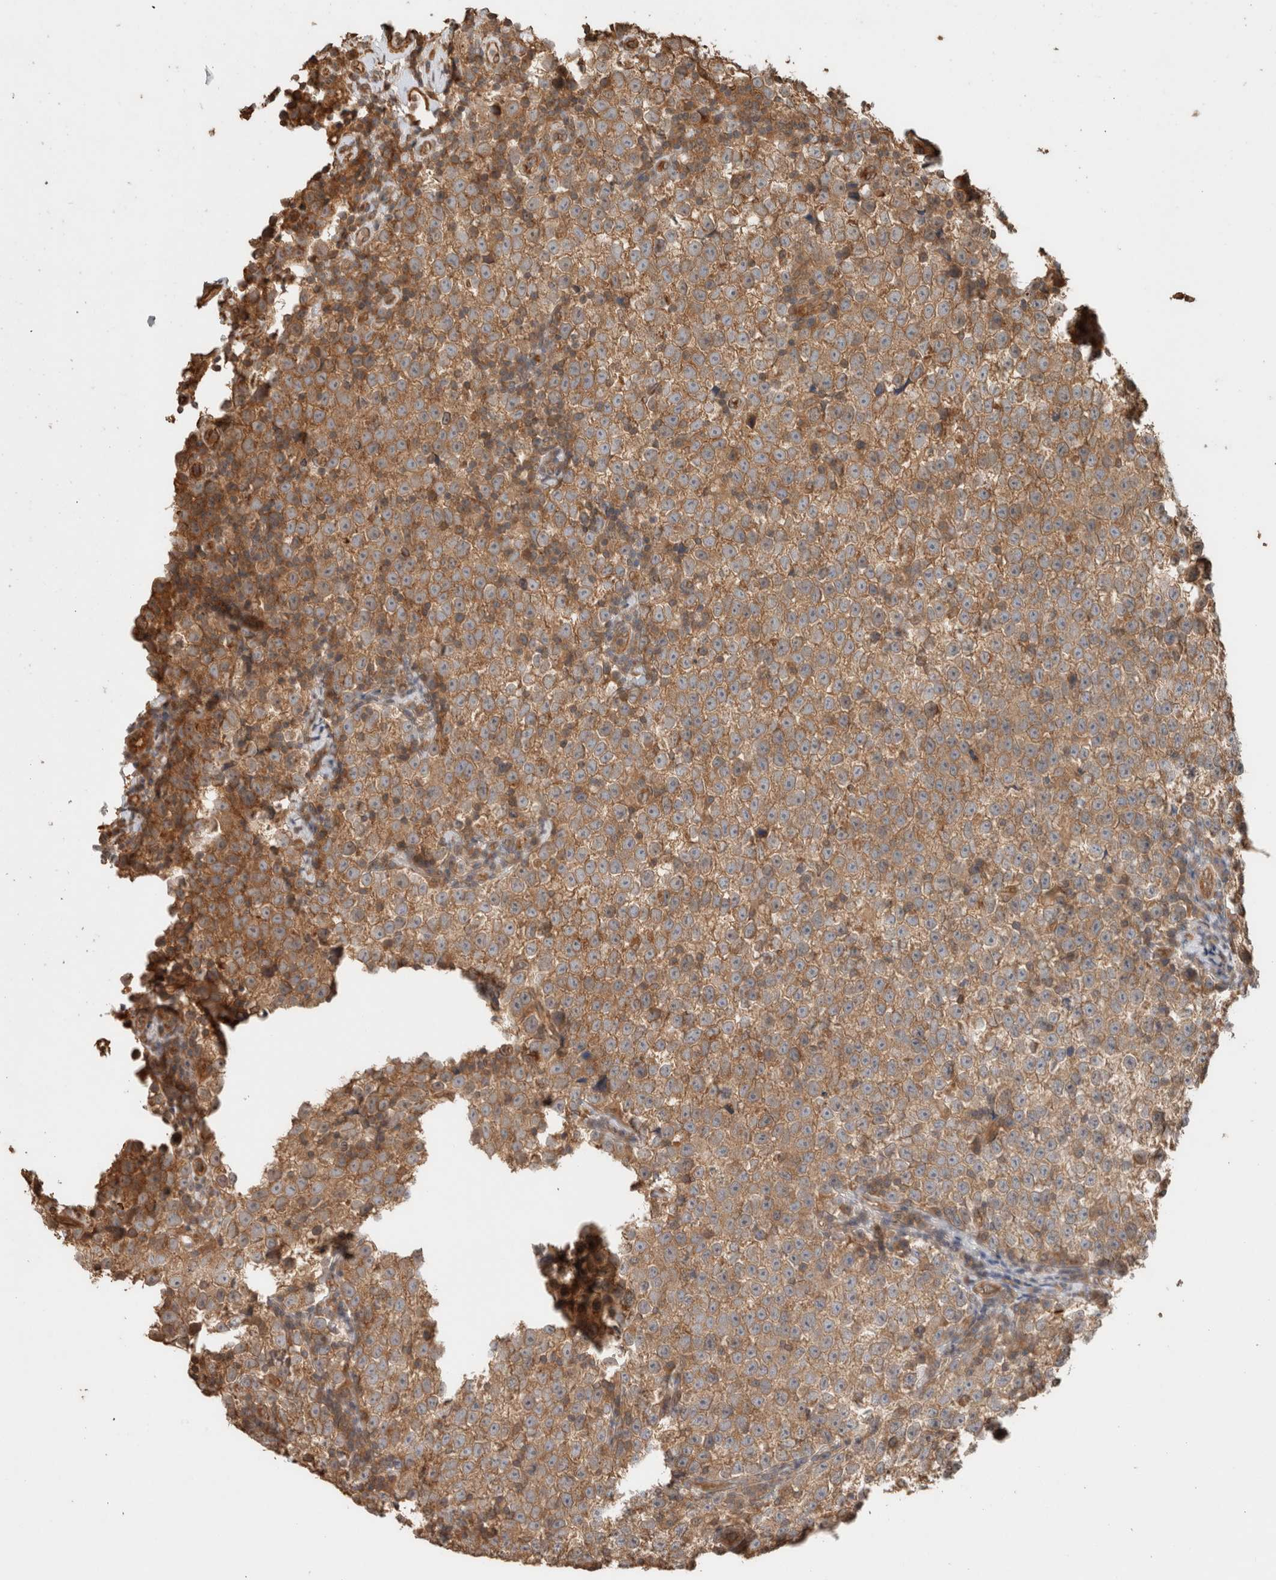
{"staining": {"intensity": "moderate", "quantity": ">75%", "location": "cytoplasmic/membranous"}, "tissue": "testis cancer", "cell_type": "Tumor cells", "image_type": "cancer", "snomed": [{"axis": "morphology", "description": "Normal tissue, NOS"}, {"axis": "morphology", "description": "Seminoma, NOS"}, {"axis": "topography", "description": "Testis"}], "caption": "Protein expression analysis of human testis seminoma reveals moderate cytoplasmic/membranous expression in approximately >75% of tumor cells.", "gene": "OTUD6B", "patient": {"sex": "male", "age": 43}}